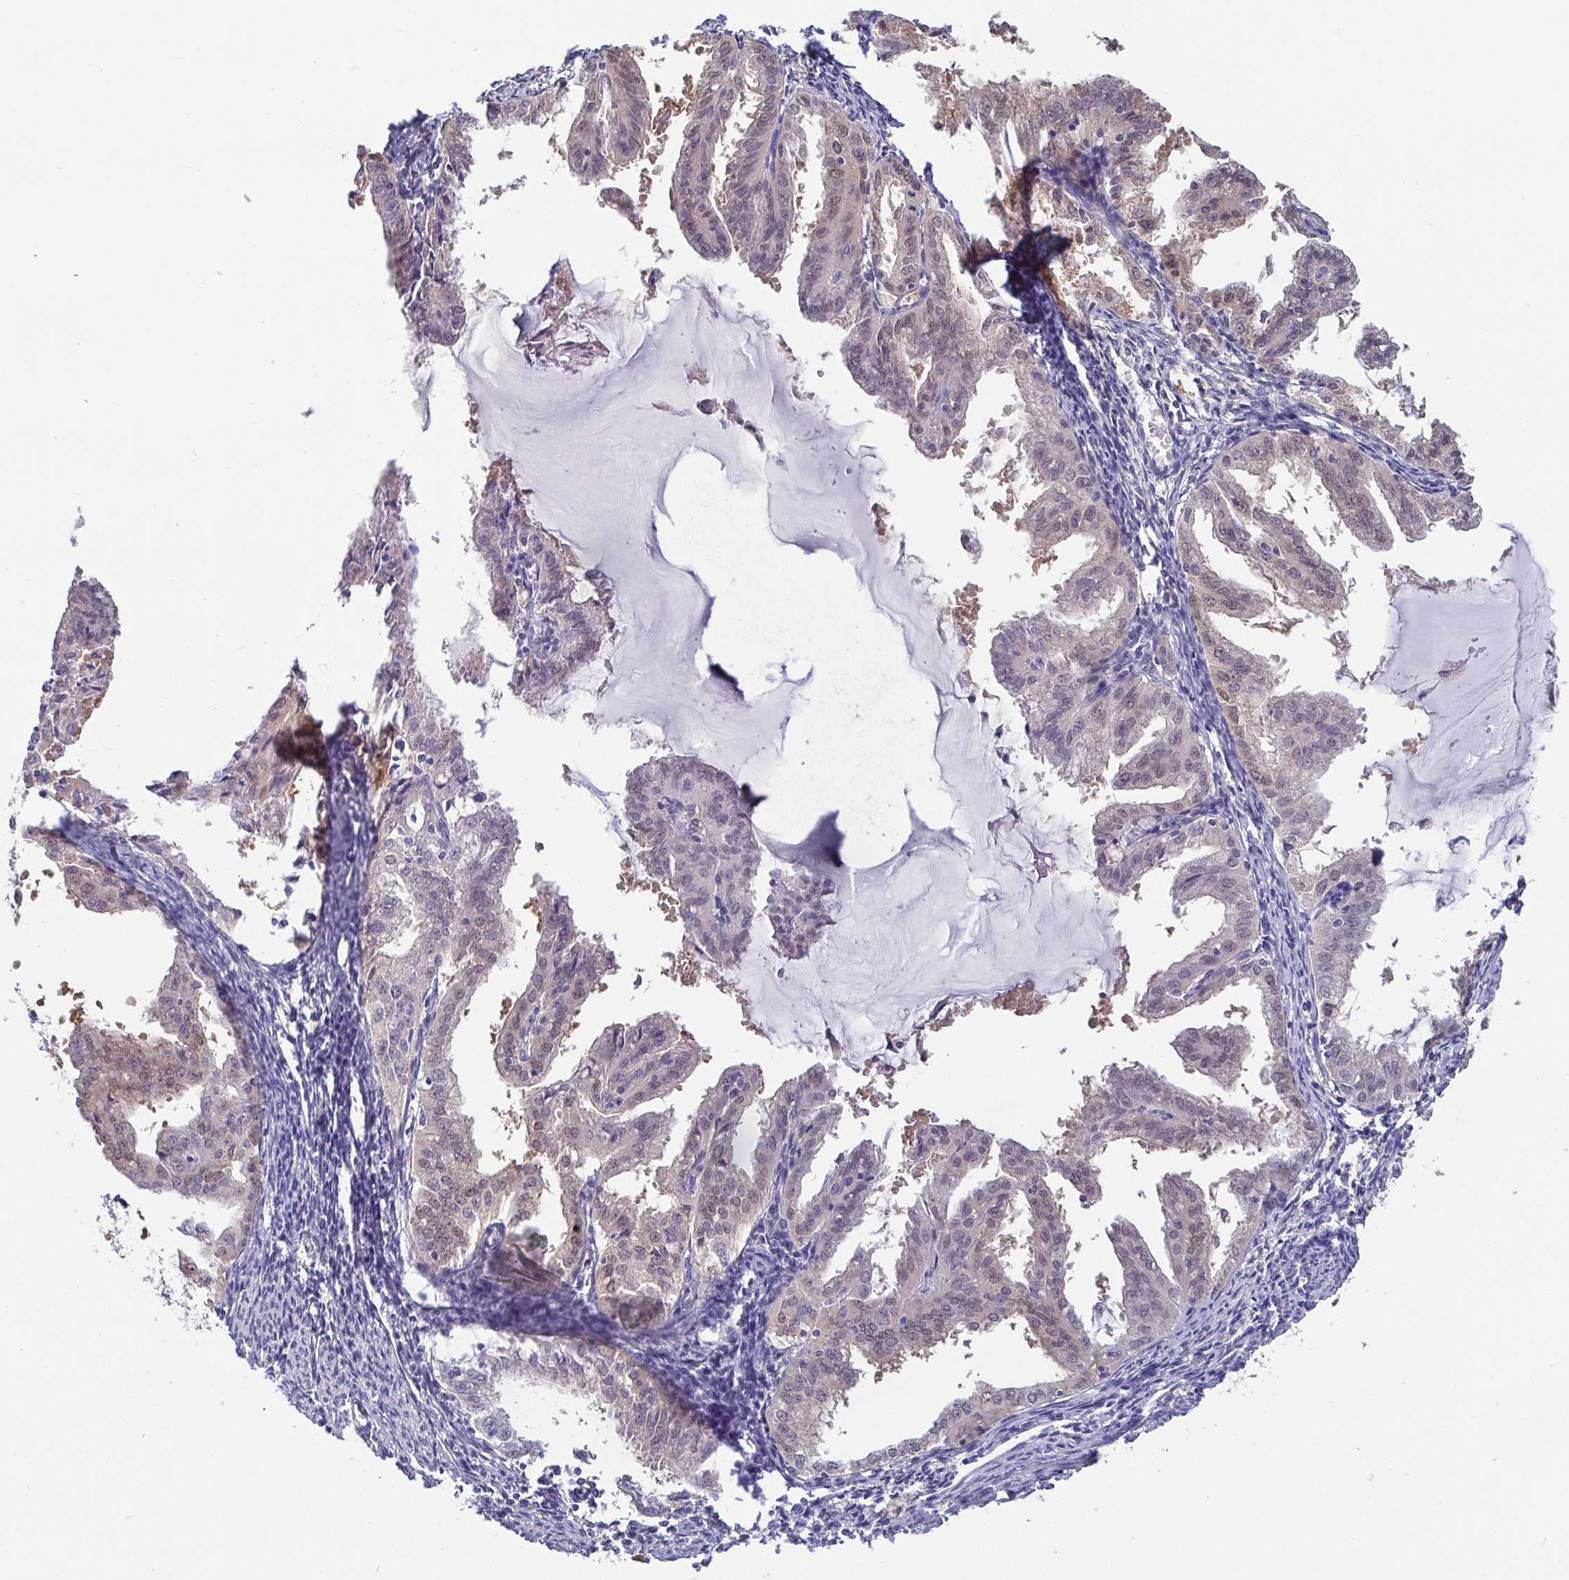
{"staining": {"intensity": "weak", "quantity": "25%-75%", "location": "nuclear"}, "tissue": "endometrial cancer", "cell_type": "Tumor cells", "image_type": "cancer", "snomed": [{"axis": "morphology", "description": "Adenocarcinoma, NOS"}, {"axis": "topography", "description": "Endometrium"}], "caption": "The immunohistochemical stain highlights weak nuclear staining in tumor cells of adenocarcinoma (endometrial) tissue.", "gene": "IDH1", "patient": {"sex": "female", "age": 70}}